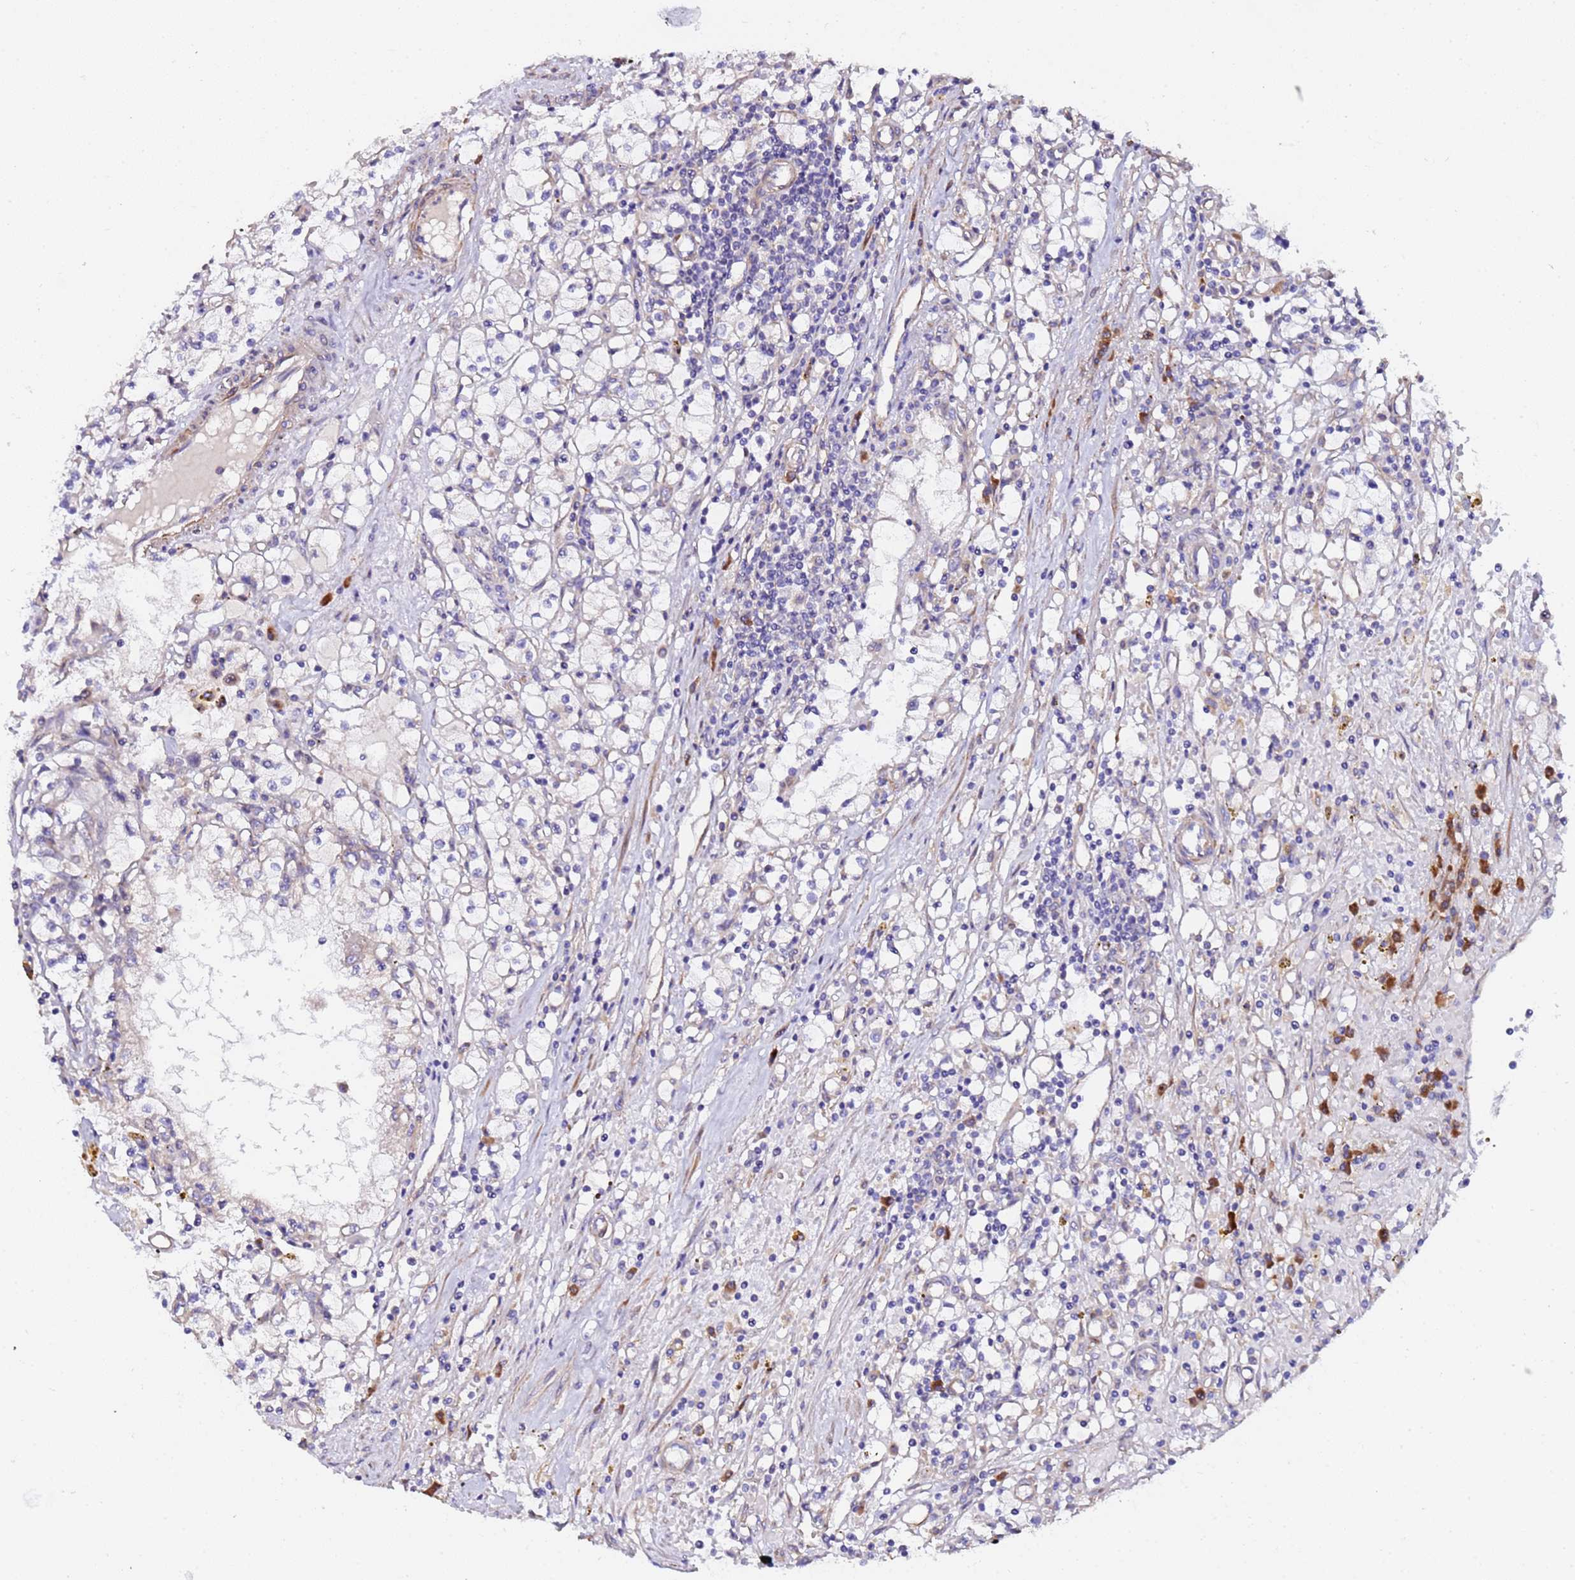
{"staining": {"intensity": "negative", "quantity": "none", "location": "none"}, "tissue": "renal cancer", "cell_type": "Tumor cells", "image_type": "cancer", "snomed": [{"axis": "morphology", "description": "Adenocarcinoma, NOS"}, {"axis": "topography", "description": "Kidney"}], "caption": "Histopathology image shows no protein staining in tumor cells of renal cancer tissue. (DAB (3,3'-diaminobenzidine) immunohistochemistry, high magnification).", "gene": "JRKL", "patient": {"sex": "male", "age": 56}}